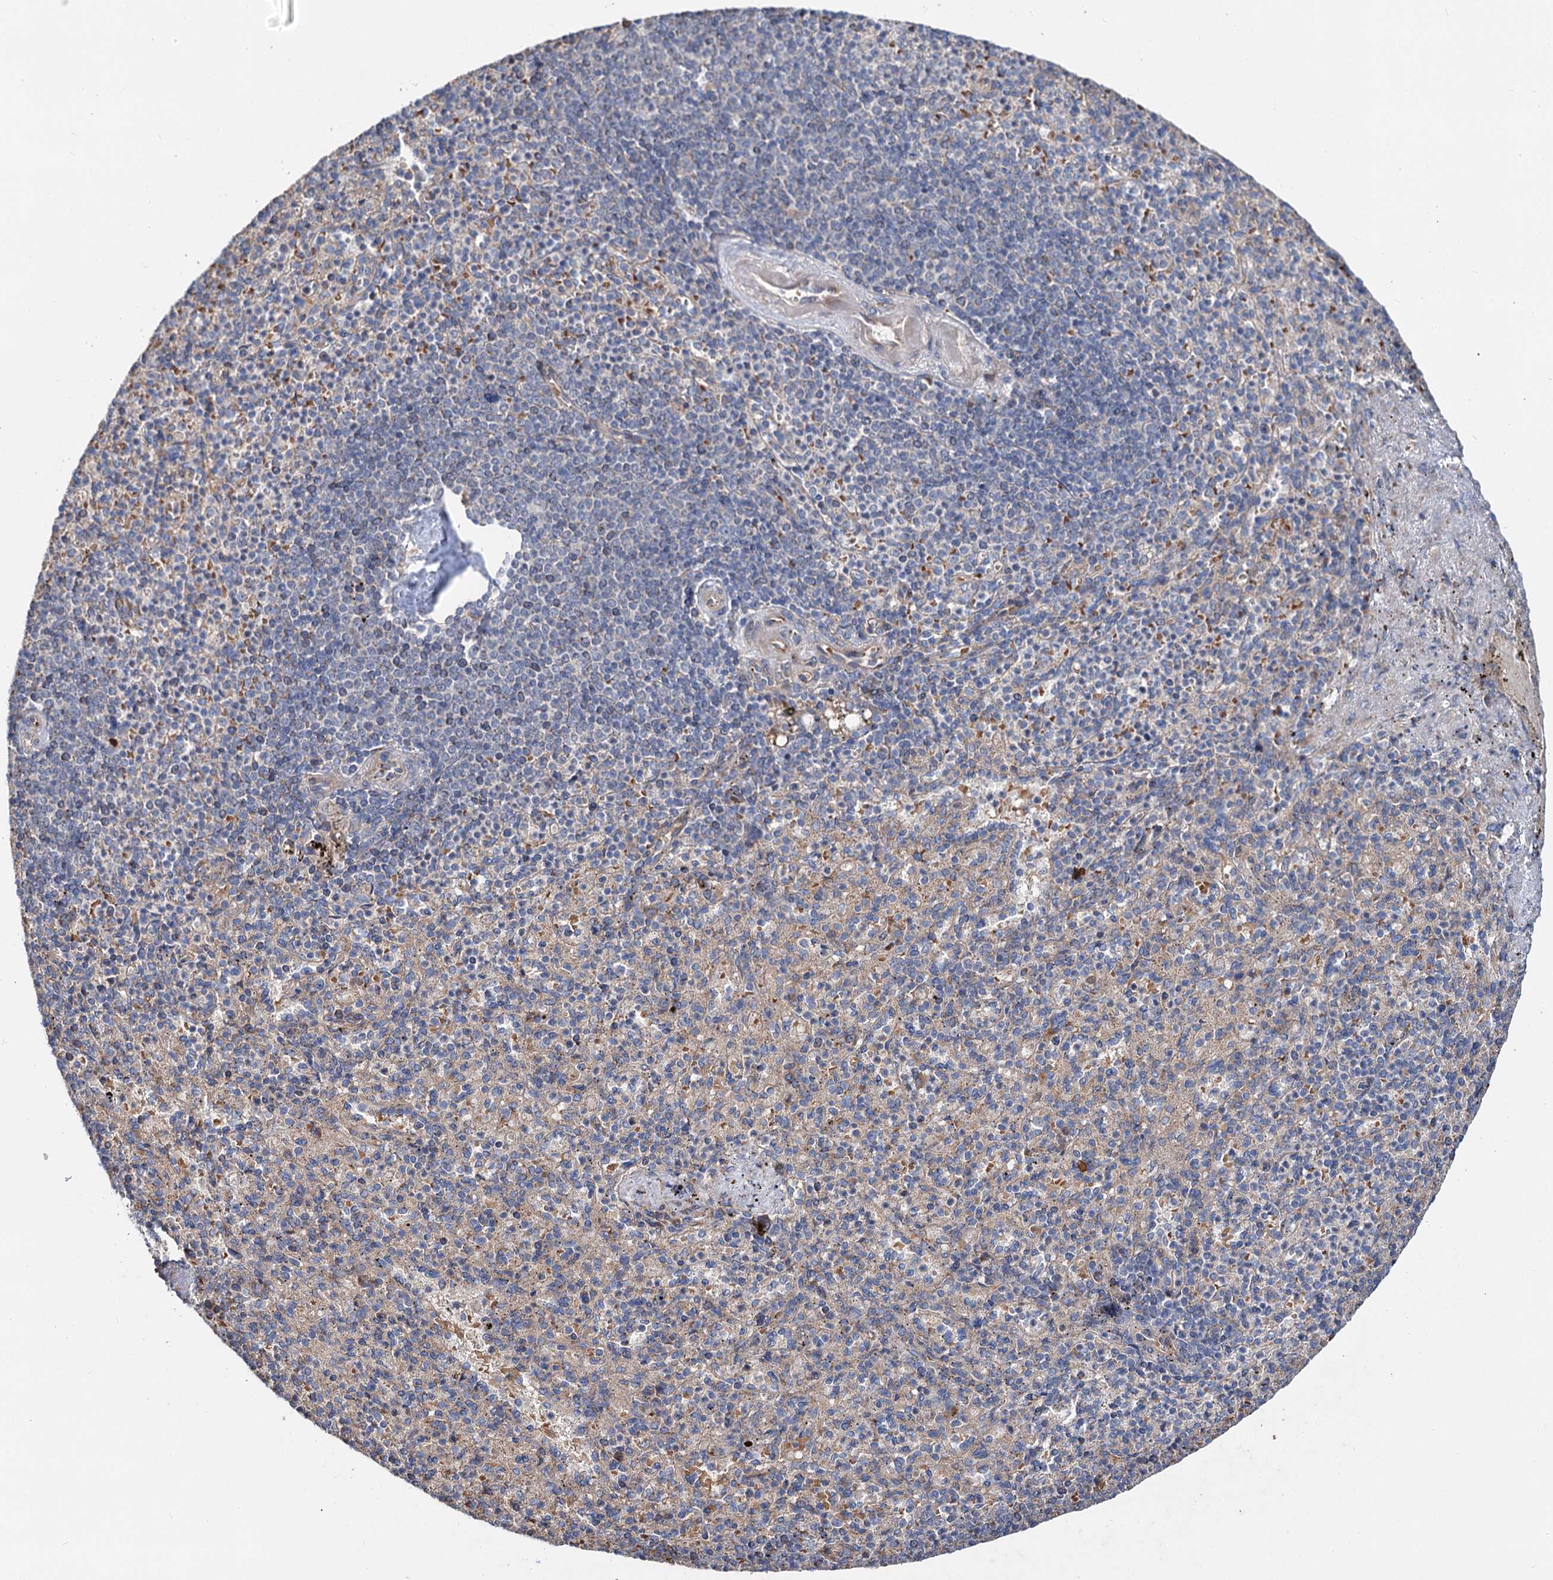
{"staining": {"intensity": "moderate", "quantity": "<25%", "location": "cytoplasmic/membranous"}, "tissue": "spleen", "cell_type": "Cells in red pulp", "image_type": "normal", "snomed": [{"axis": "morphology", "description": "Normal tissue, NOS"}, {"axis": "topography", "description": "Spleen"}], "caption": "Spleen stained with a brown dye demonstrates moderate cytoplasmic/membranous positive positivity in approximately <25% of cells in red pulp.", "gene": "PTDSS2", "patient": {"sex": "female", "age": 74}}